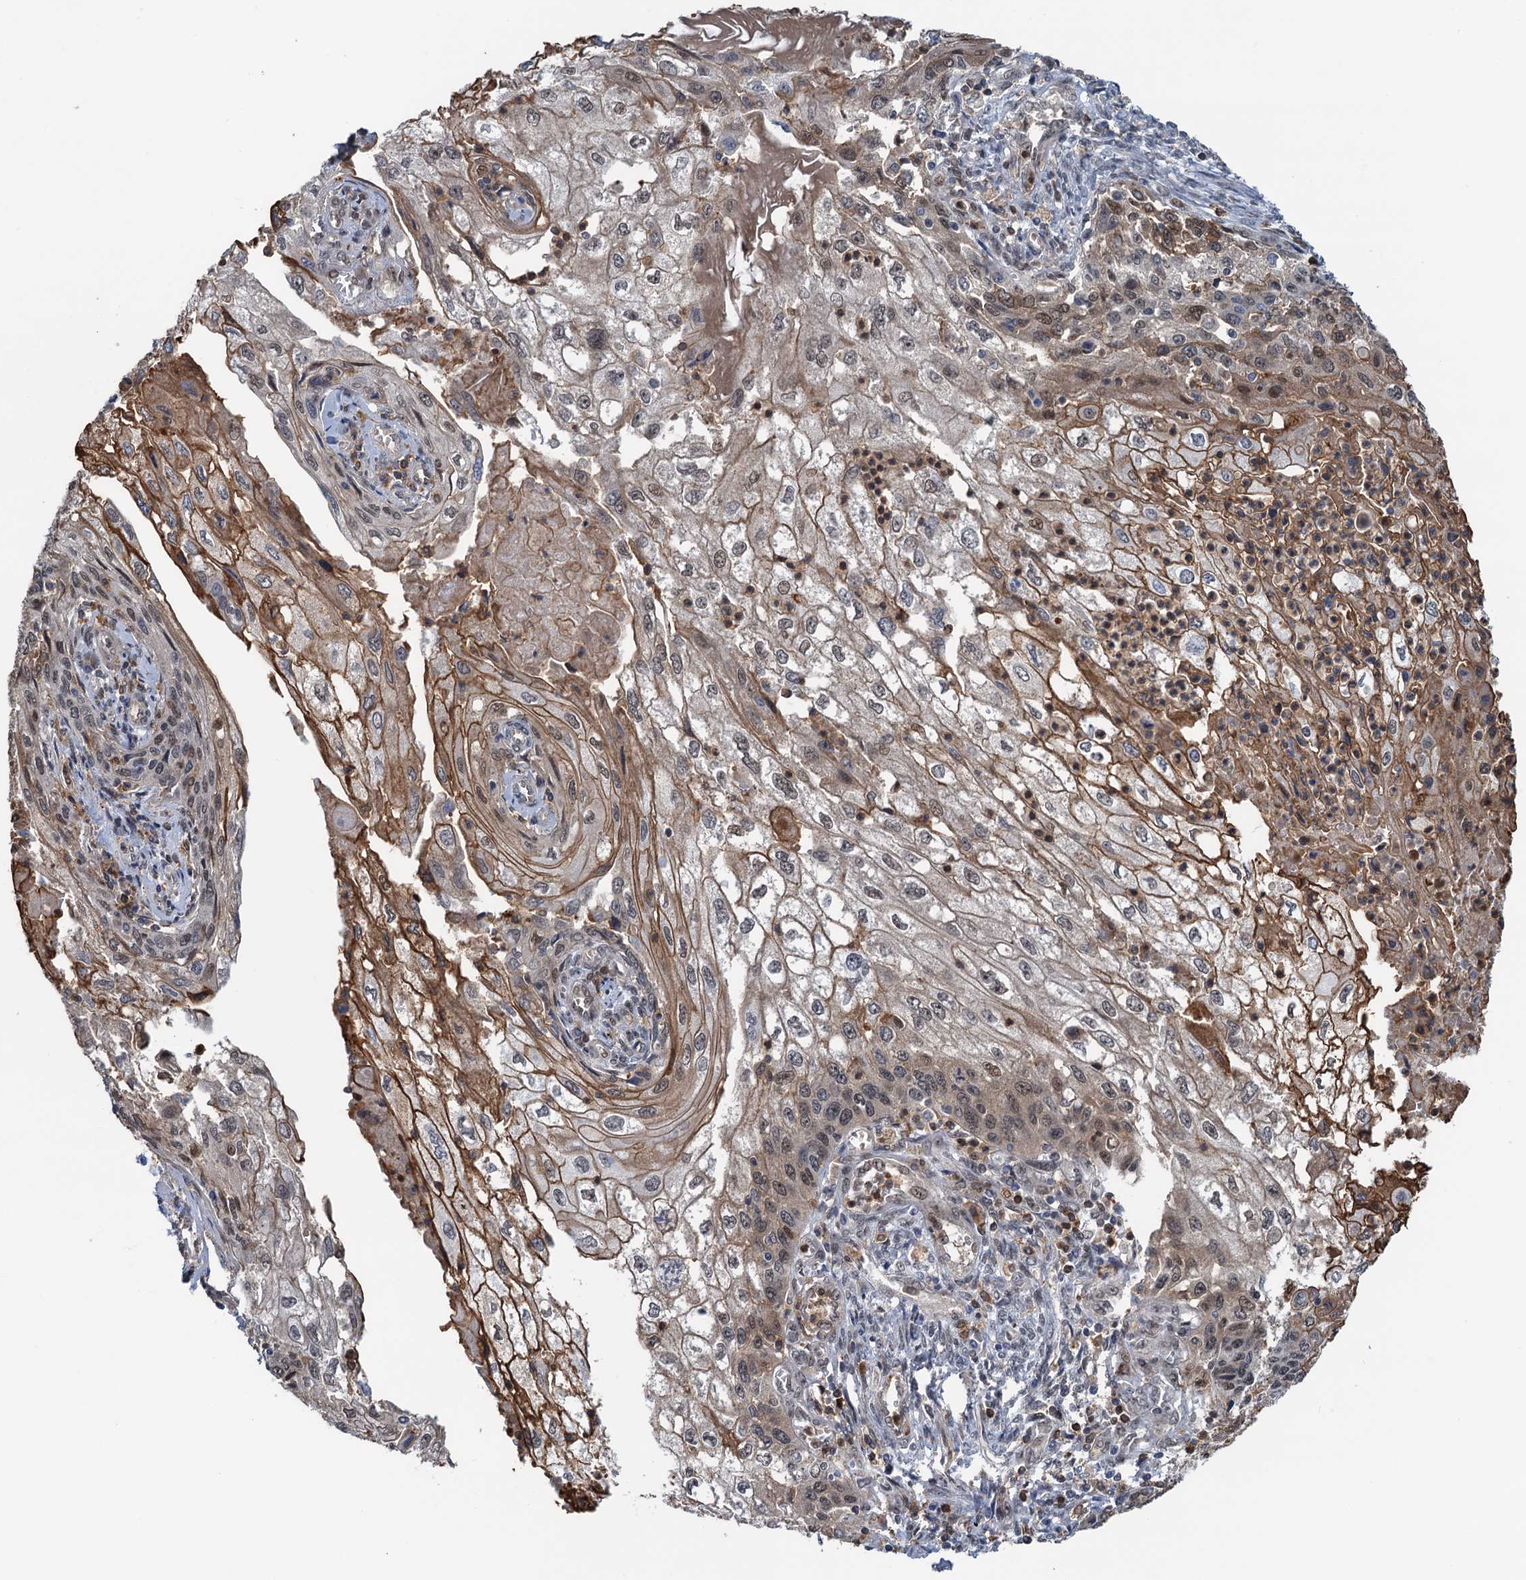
{"staining": {"intensity": "moderate", "quantity": ">75%", "location": "cytoplasmic/membranous,nuclear"}, "tissue": "cervical cancer", "cell_type": "Tumor cells", "image_type": "cancer", "snomed": [{"axis": "morphology", "description": "Squamous cell carcinoma, NOS"}, {"axis": "topography", "description": "Cervix"}], "caption": "Squamous cell carcinoma (cervical) was stained to show a protein in brown. There is medium levels of moderate cytoplasmic/membranous and nuclear positivity in approximately >75% of tumor cells.", "gene": "ZNF609", "patient": {"sex": "female", "age": 67}}